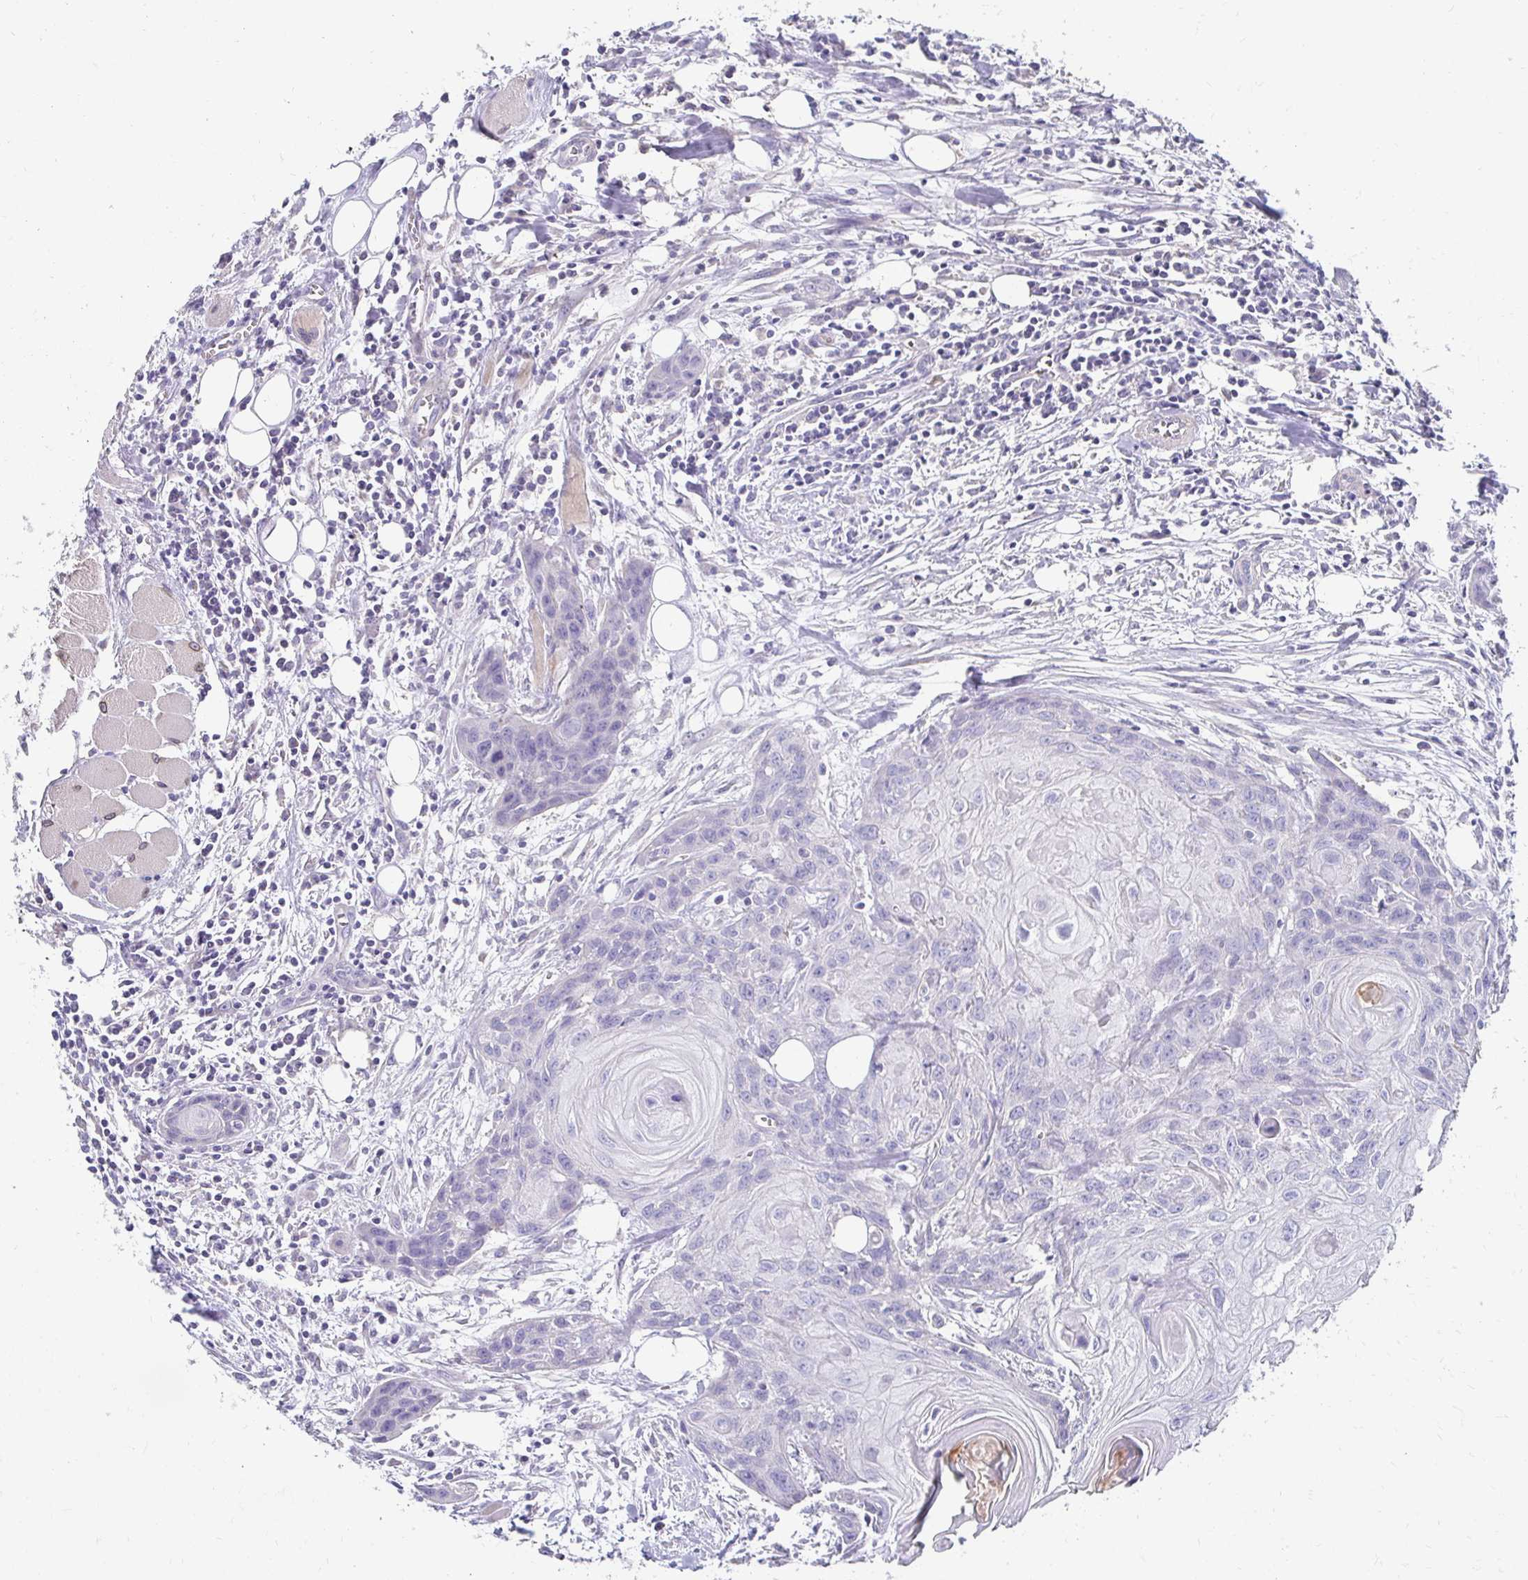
{"staining": {"intensity": "negative", "quantity": "none", "location": "none"}, "tissue": "head and neck cancer", "cell_type": "Tumor cells", "image_type": "cancer", "snomed": [{"axis": "morphology", "description": "Squamous cell carcinoma, NOS"}, {"axis": "topography", "description": "Oral tissue"}, {"axis": "topography", "description": "Head-Neck"}], "caption": "A photomicrograph of head and neck cancer stained for a protein displays no brown staining in tumor cells.", "gene": "AKAP6", "patient": {"sex": "male", "age": 58}}